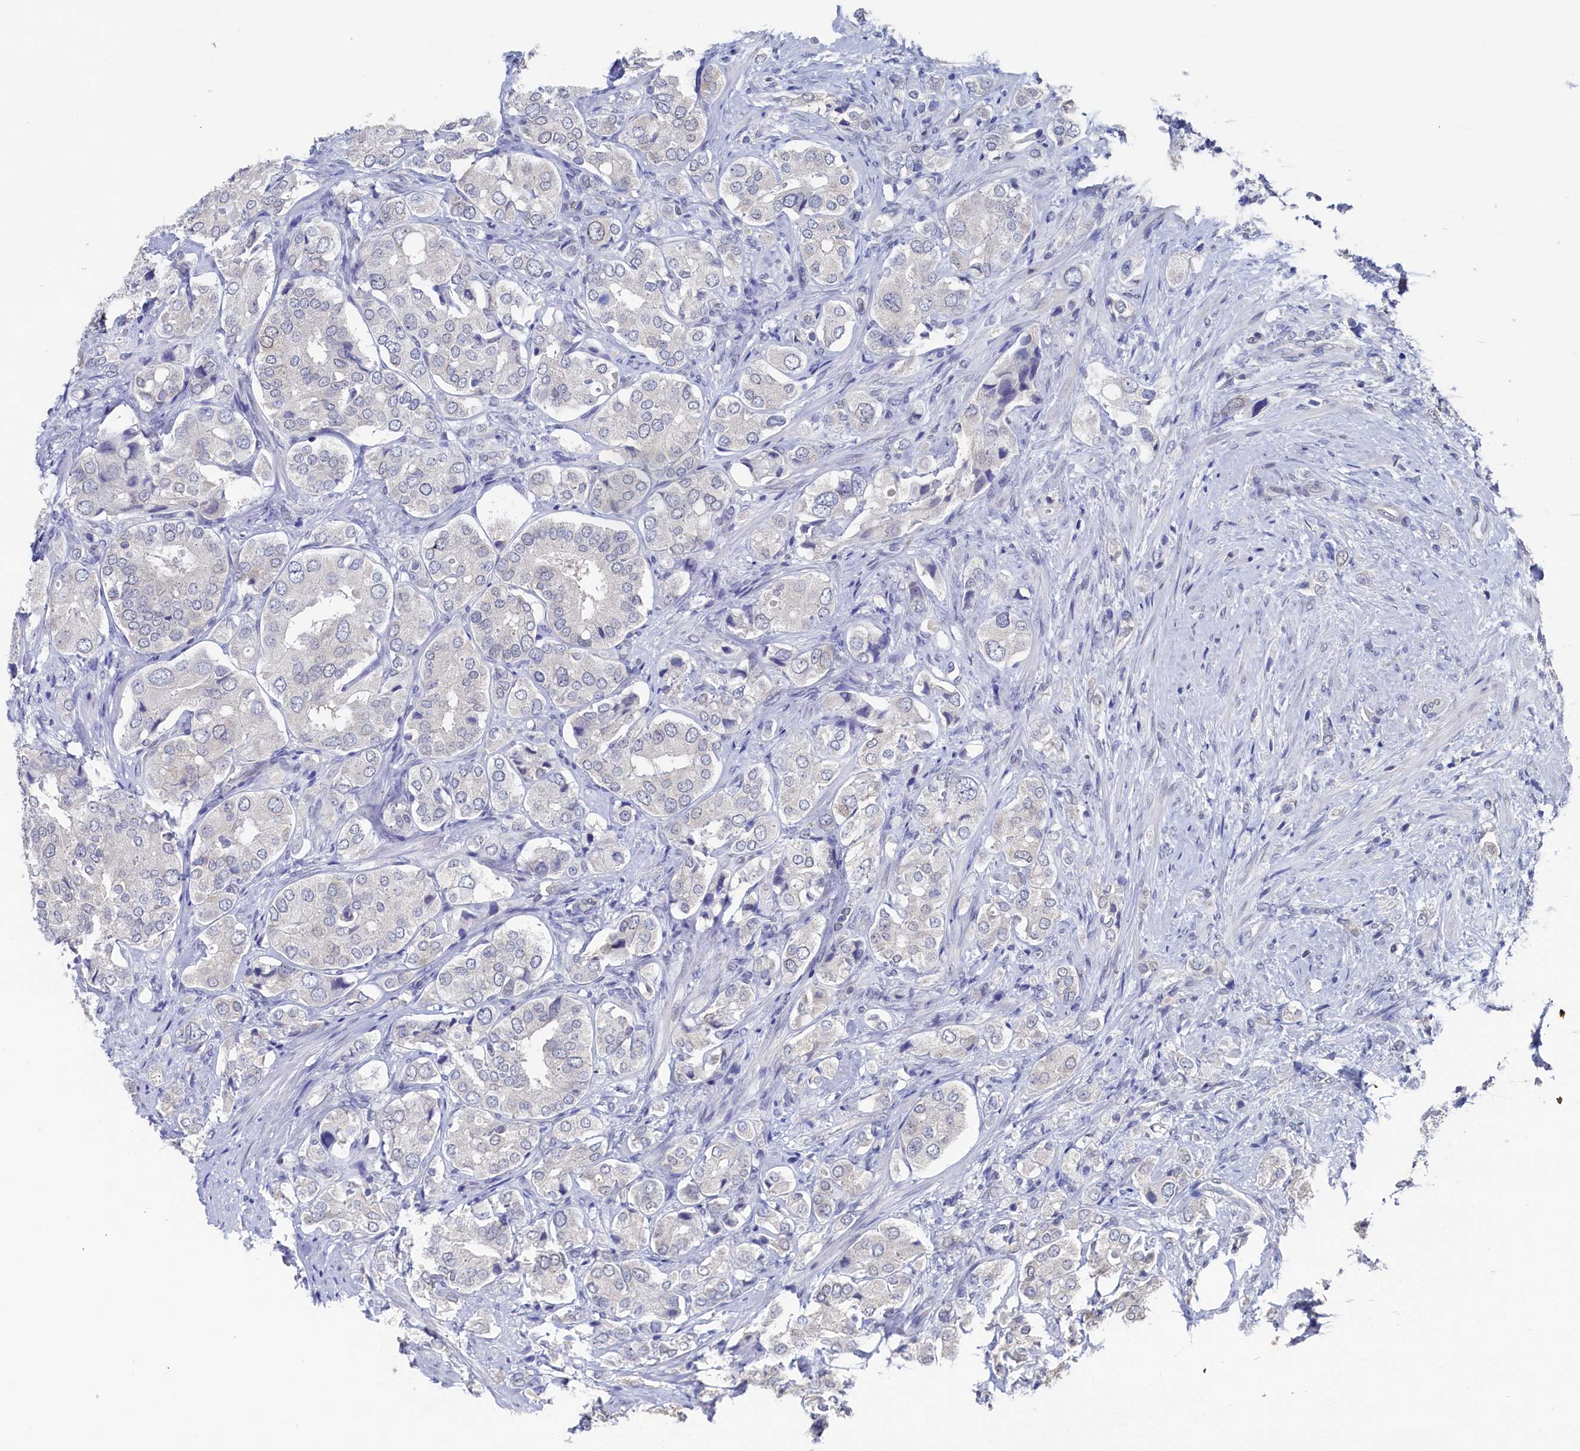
{"staining": {"intensity": "negative", "quantity": "none", "location": "none"}, "tissue": "prostate cancer", "cell_type": "Tumor cells", "image_type": "cancer", "snomed": [{"axis": "morphology", "description": "Adenocarcinoma, High grade"}, {"axis": "topography", "description": "Prostate"}], "caption": "Prostate cancer (adenocarcinoma (high-grade)) was stained to show a protein in brown. There is no significant expression in tumor cells.", "gene": "C11orf54", "patient": {"sex": "male", "age": 65}}